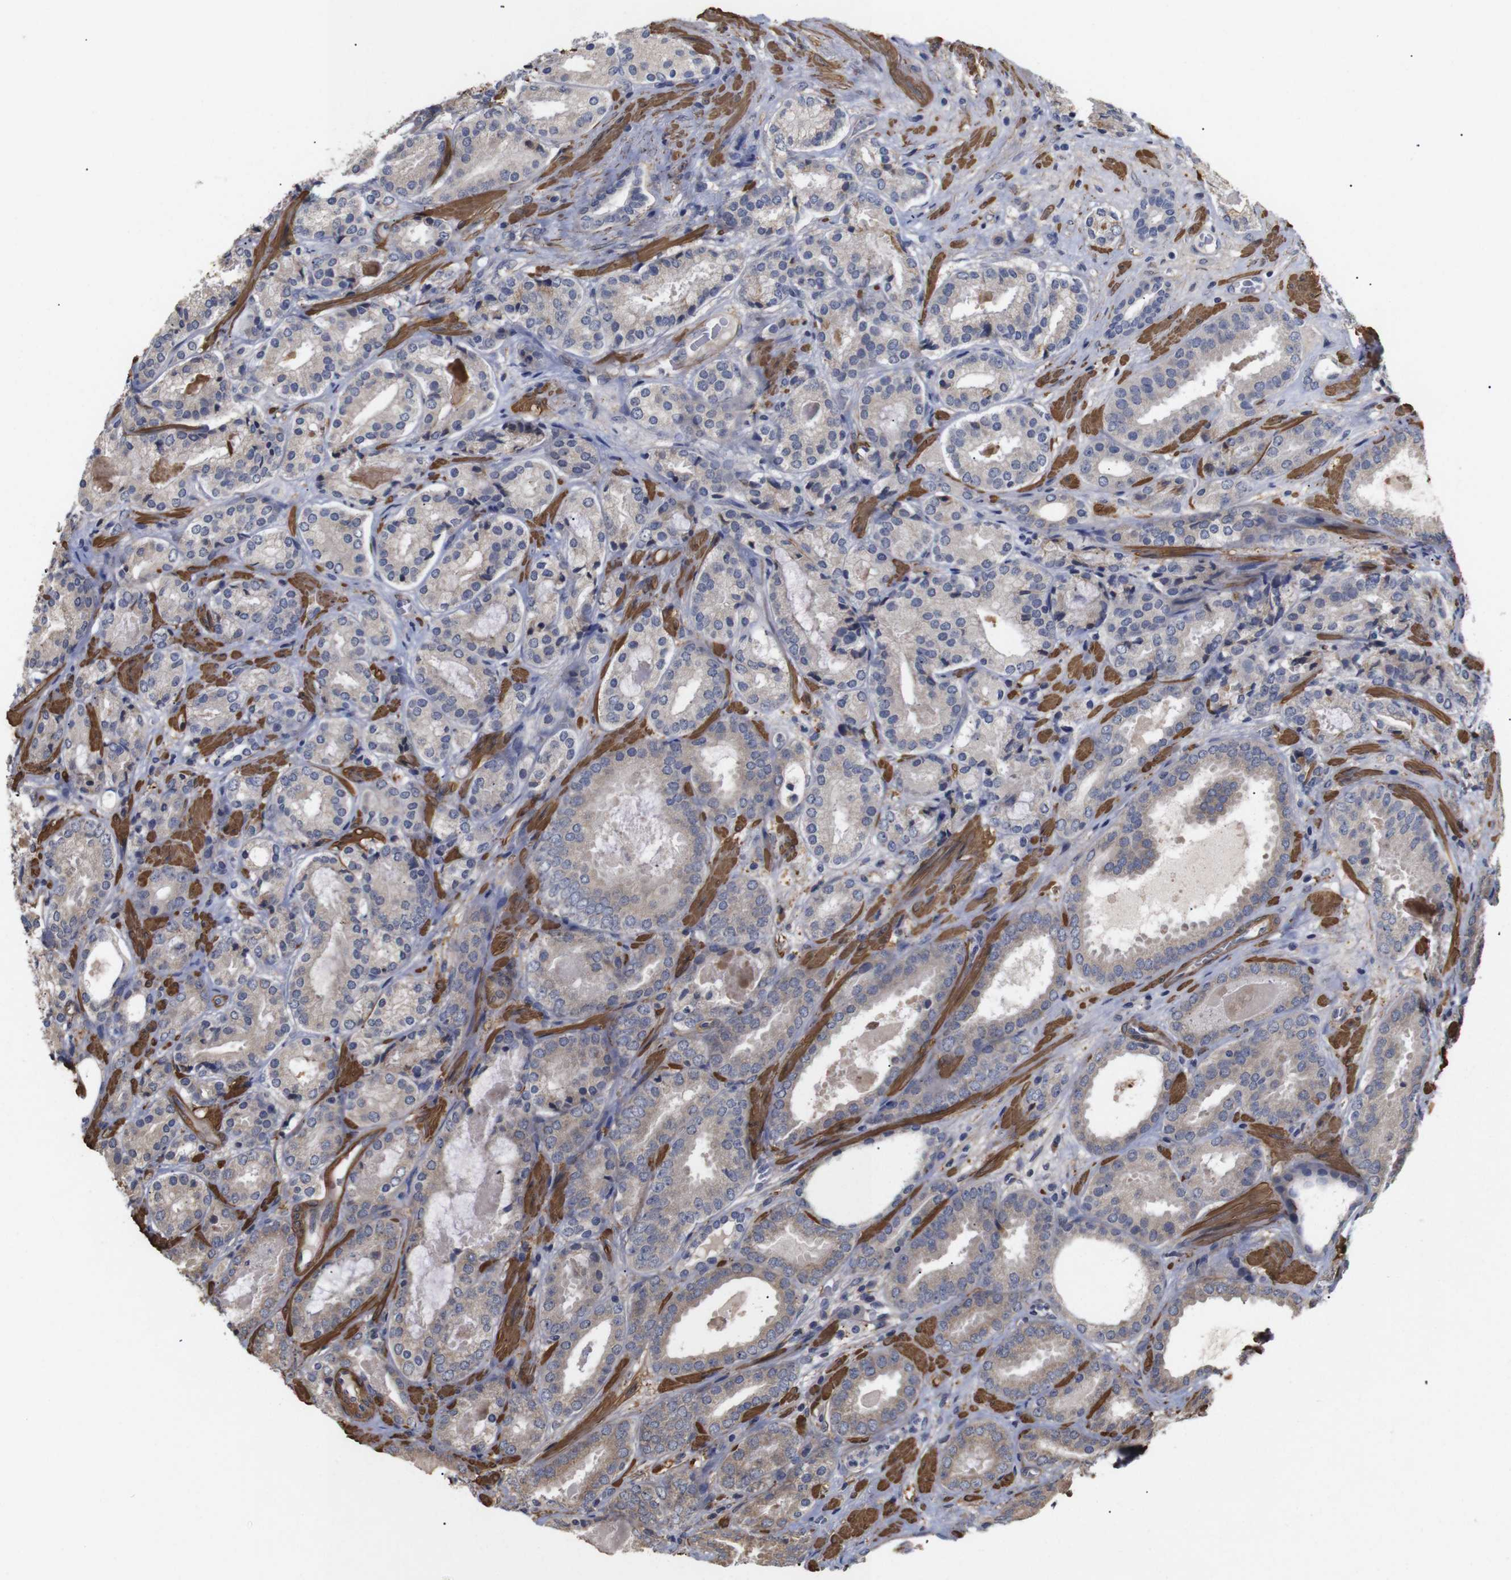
{"staining": {"intensity": "weak", "quantity": "25%-75%", "location": "cytoplasmic/membranous"}, "tissue": "prostate cancer", "cell_type": "Tumor cells", "image_type": "cancer", "snomed": [{"axis": "morphology", "description": "Adenocarcinoma, Low grade"}, {"axis": "topography", "description": "Prostate"}], "caption": "This image reveals prostate cancer stained with IHC to label a protein in brown. The cytoplasmic/membranous of tumor cells show weak positivity for the protein. Nuclei are counter-stained blue.", "gene": "PDLIM5", "patient": {"sex": "male", "age": 69}}